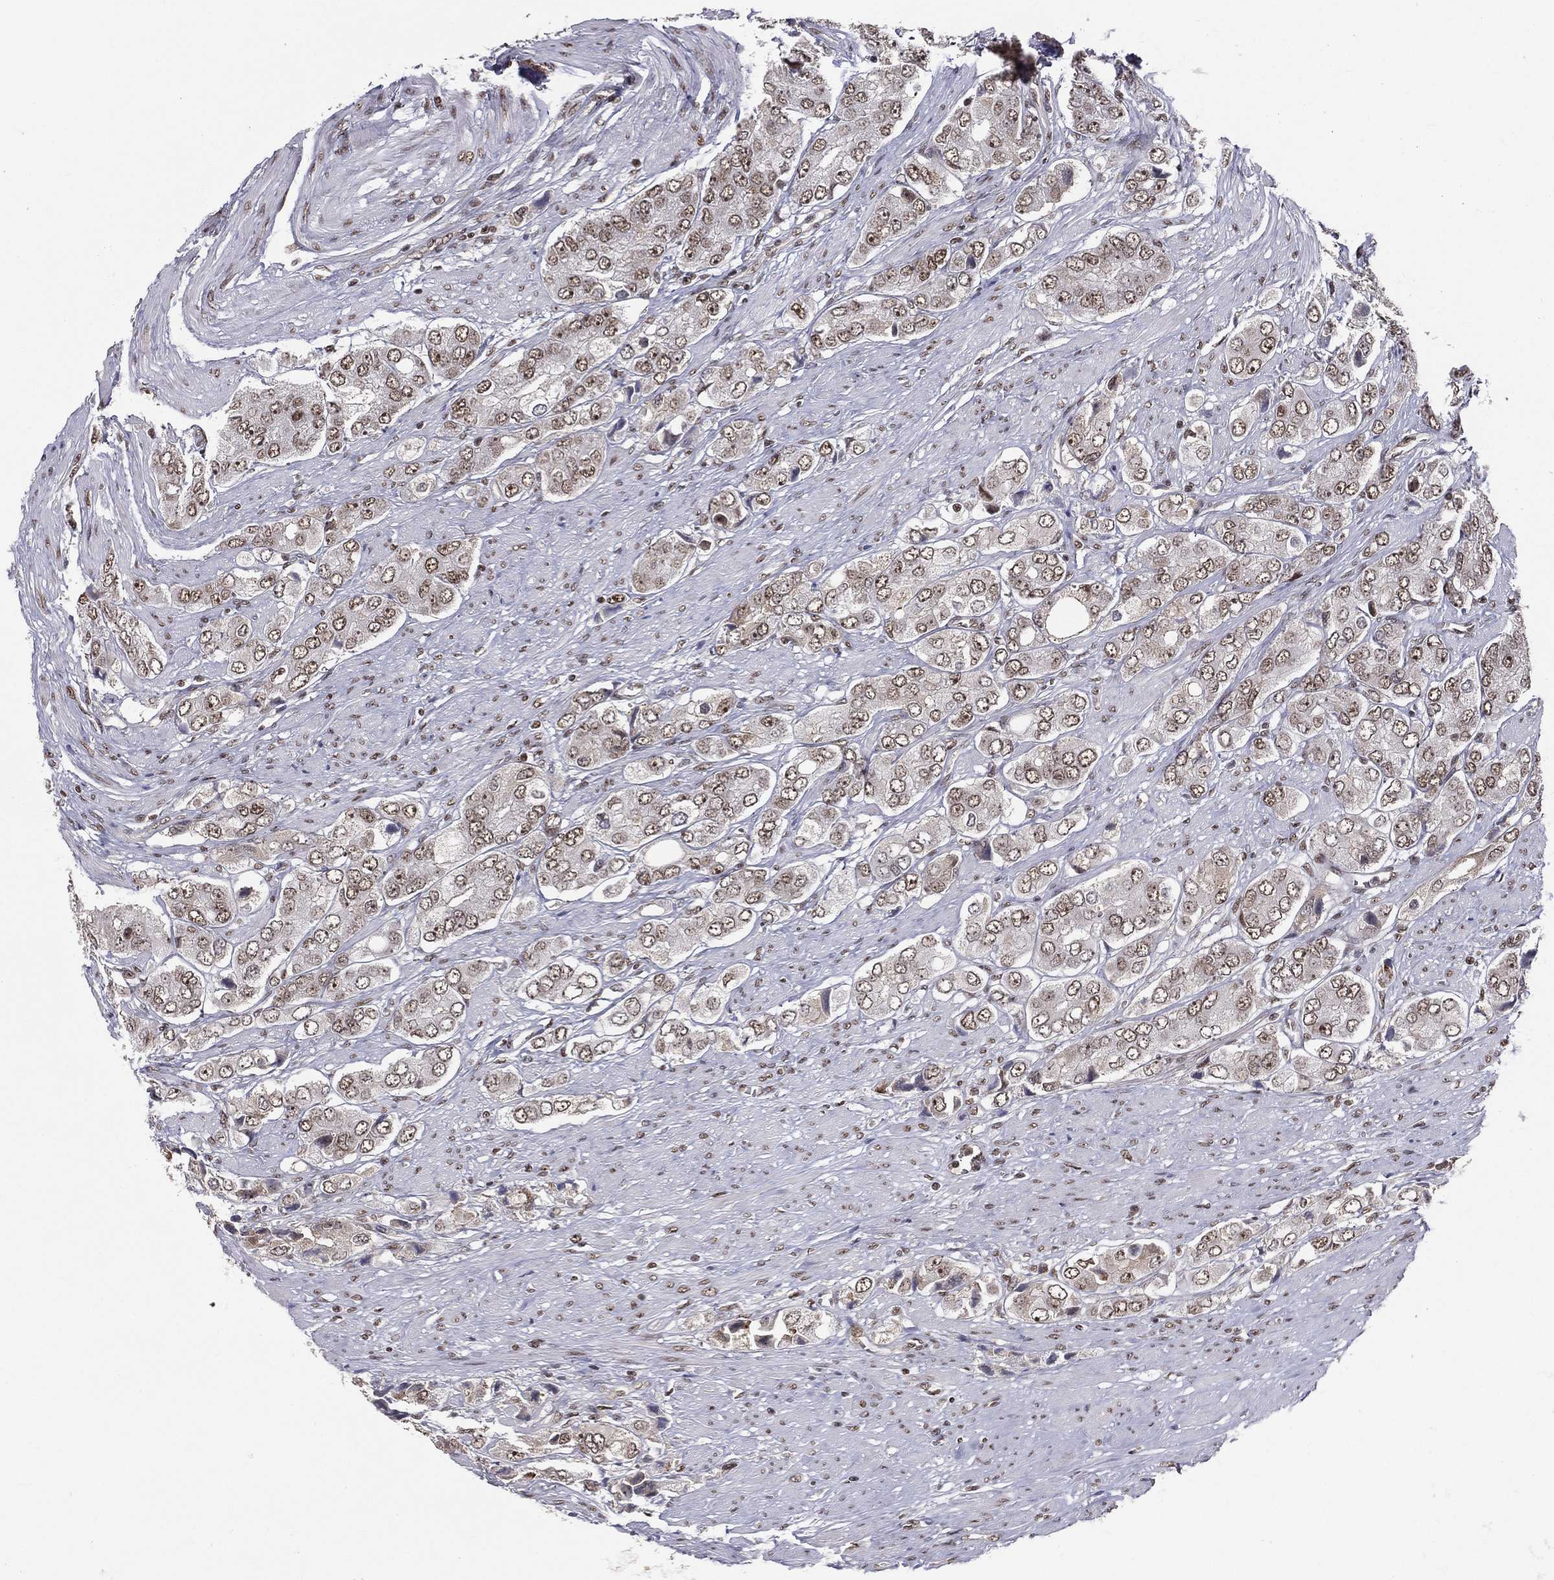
{"staining": {"intensity": "moderate", "quantity": "25%-75%", "location": "nuclear"}, "tissue": "prostate cancer", "cell_type": "Tumor cells", "image_type": "cancer", "snomed": [{"axis": "morphology", "description": "Adenocarcinoma, Low grade"}, {"axis": "topography", "description": "Prostate"}], "caption": "Prostate cancer (adenocarcinoma (low-grade)) was stained to show a protein in brown. There is medium levels of moderate nuclear expression in approximately 25%-75% of tumor cells.", "gene": "GPALPP1", "patient": {"sex": "male", "age": 69}}